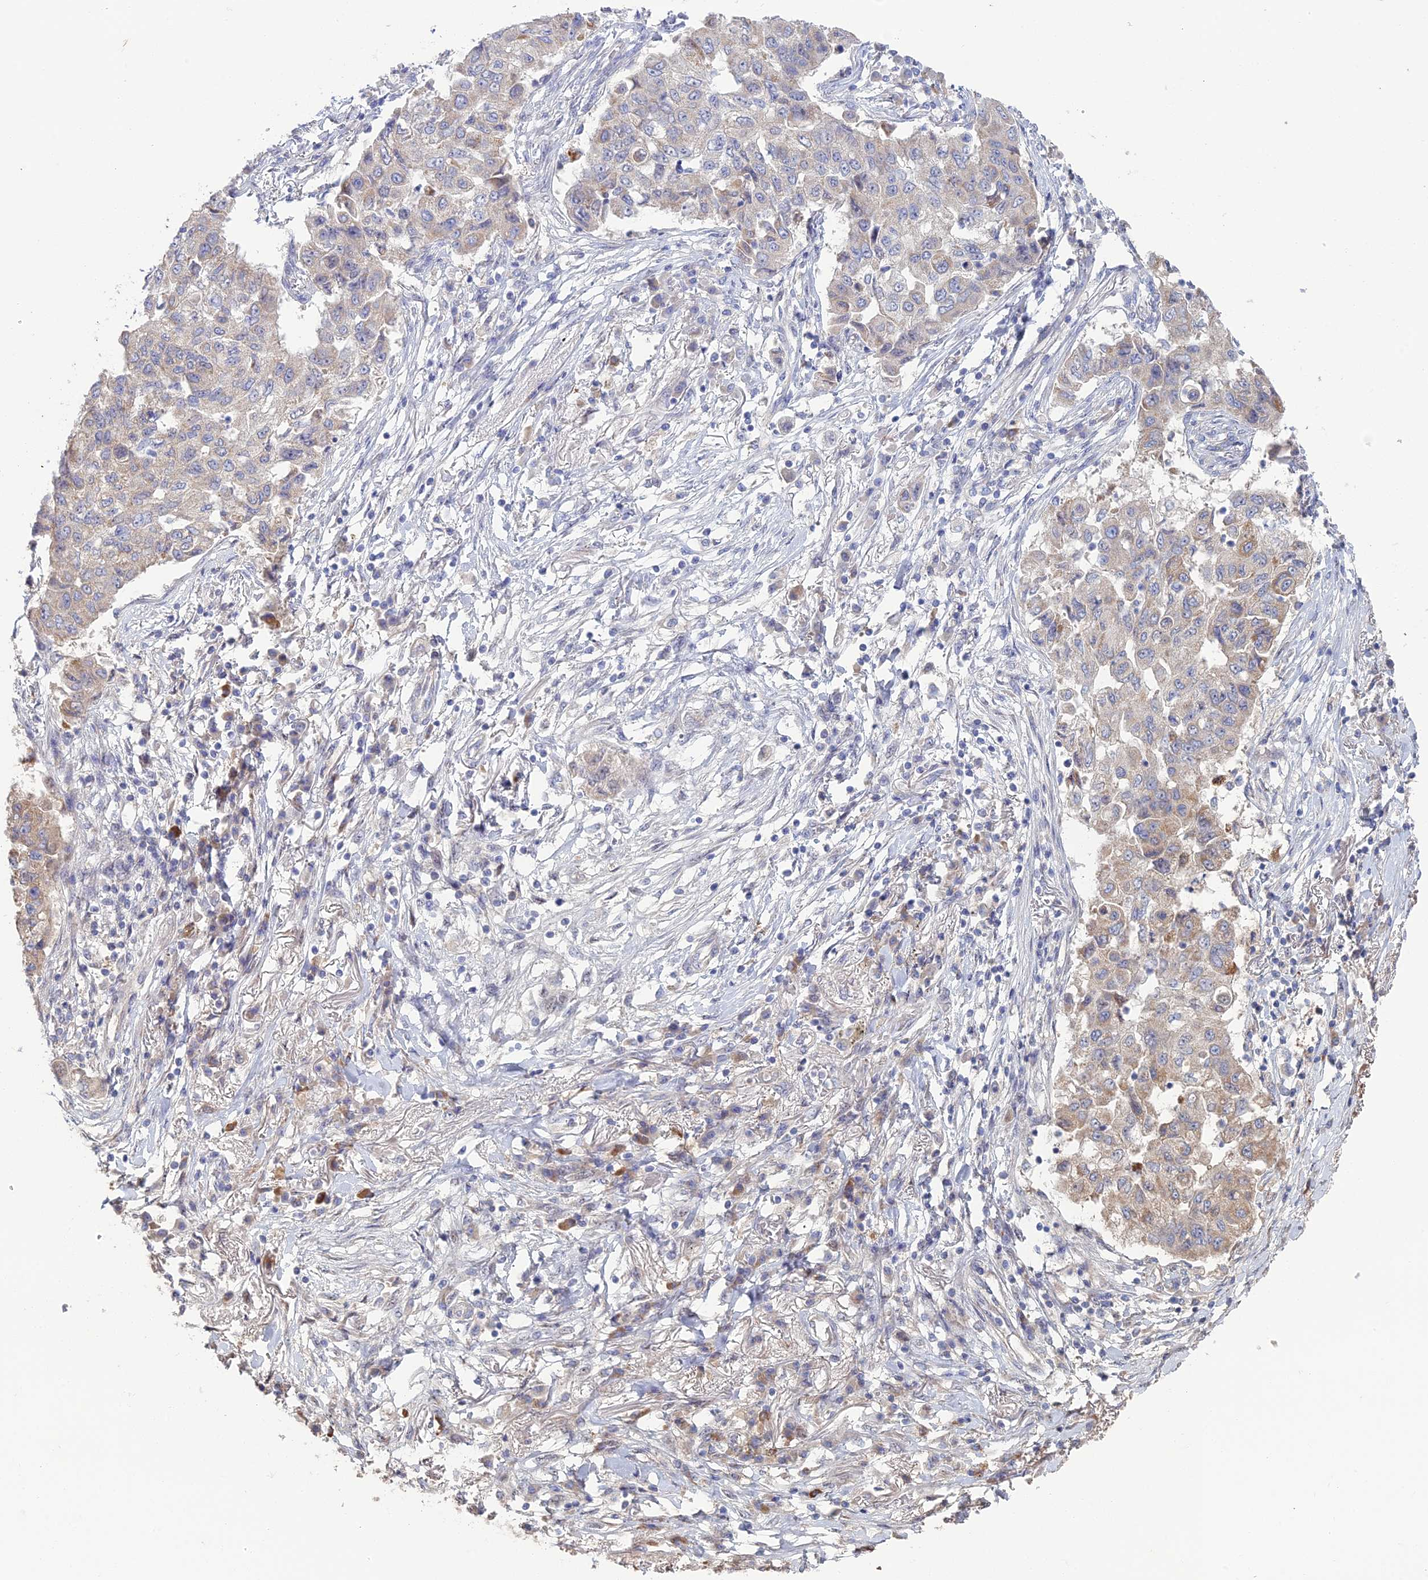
{"staining": {"intensity": "weak", "quantity": "<25%", "location": "cytoplasmic/membranous"}, "tissue": "lung cancer", "cell_type": "Tumor cells", "image_type": "cancer", "snomed": [{"axis": "morphology", "description": "Squamous cell carcinoma, NOS"}, {"axis": "topography", "description": "Lung"}], "caption": "This is a micrograph of immunohistochemistry (IHC) staining of lung squamous cell carcinoma, which shows no positivity in tumor cells.", "gene": "ARL16", "patient": {"sex": "male", "age": 74}}